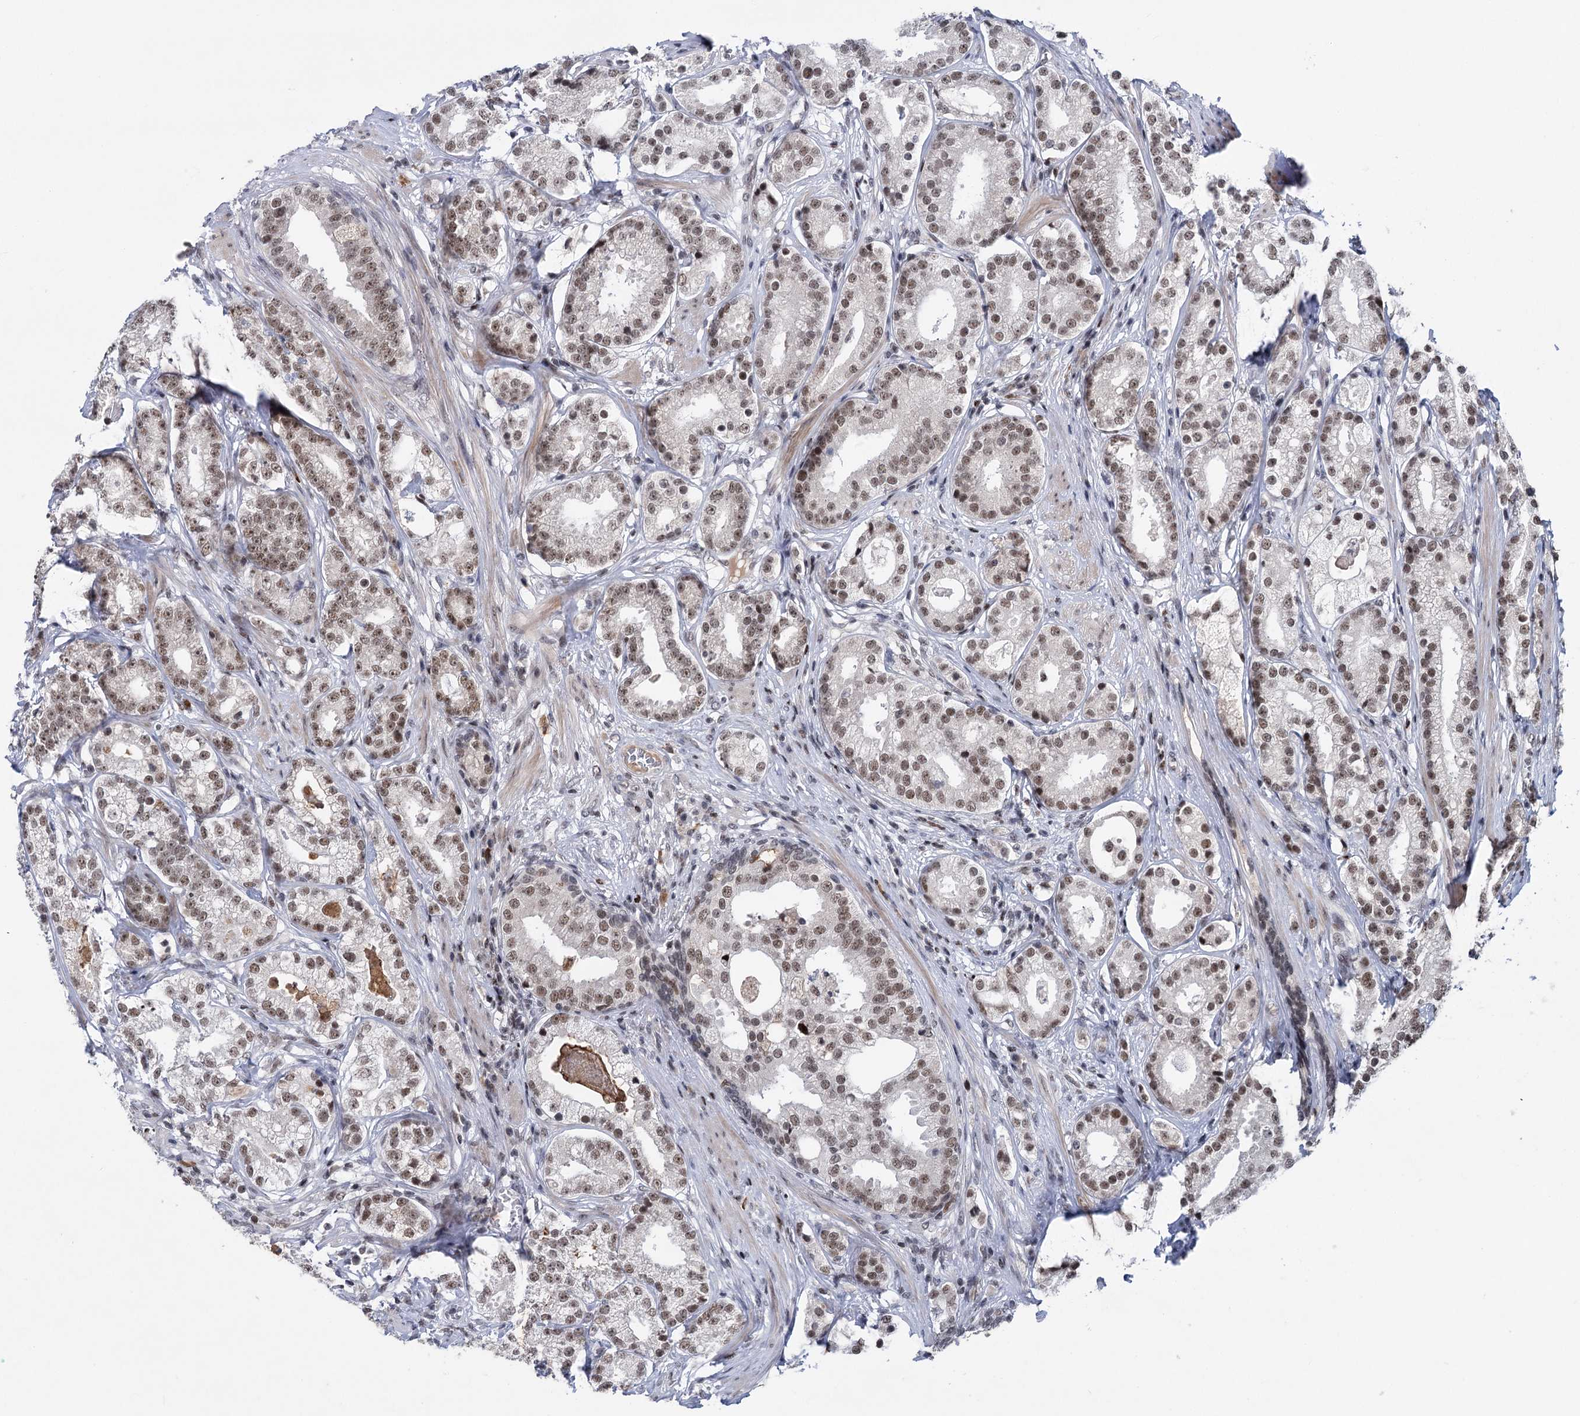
{"staining": {"intensity": "moderate", "quantity": ">75%", "location": "nuclear"}, "tissue": "prostate cancer", "cell_type": "Tumor cells", "image_type": "cancer", "snomed": [{"axis": "morphology", "description": "Adenocarcinoma, High grade"}, {"axis": "topography", "description": "Prostate"}], "caption": "IHC of human prostate cancer (high-grade adenocarcinoma) exhibits medium levels of moderate nuclear positivity in about >75% of tumor cells.", "gene": "ZCCHC10", "patient": {"sex": "male", "age": 69}}